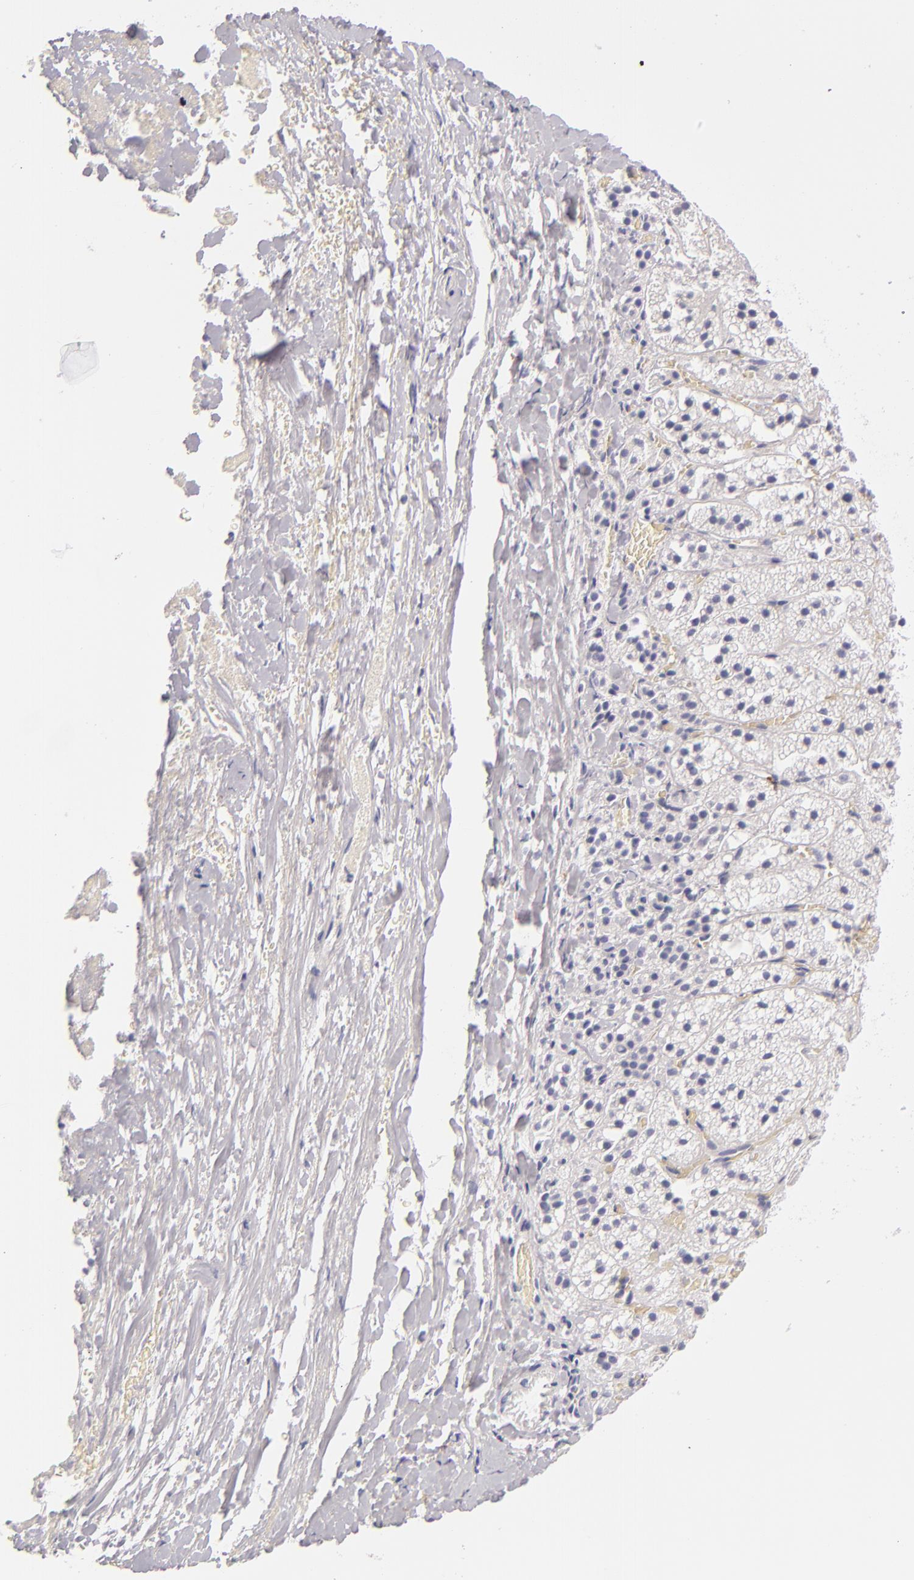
{"staining": {"intensity": "negative", "quantity": "none", "location": "none"}, "tissue": "adrenal gland", "cell_type": "Glandular cells", "image_type": "normal", "snomed": [{"axis": "morphology", "description": "Normal tissue, NOS"}, {"axis": "topography", "description": "Adrenal gland"}], "caption": "A micrograph of human adrenal gland is negative for staining in glandular cells.", "gene": "CD207", "patient": {"sex": "female", "age": 44}}